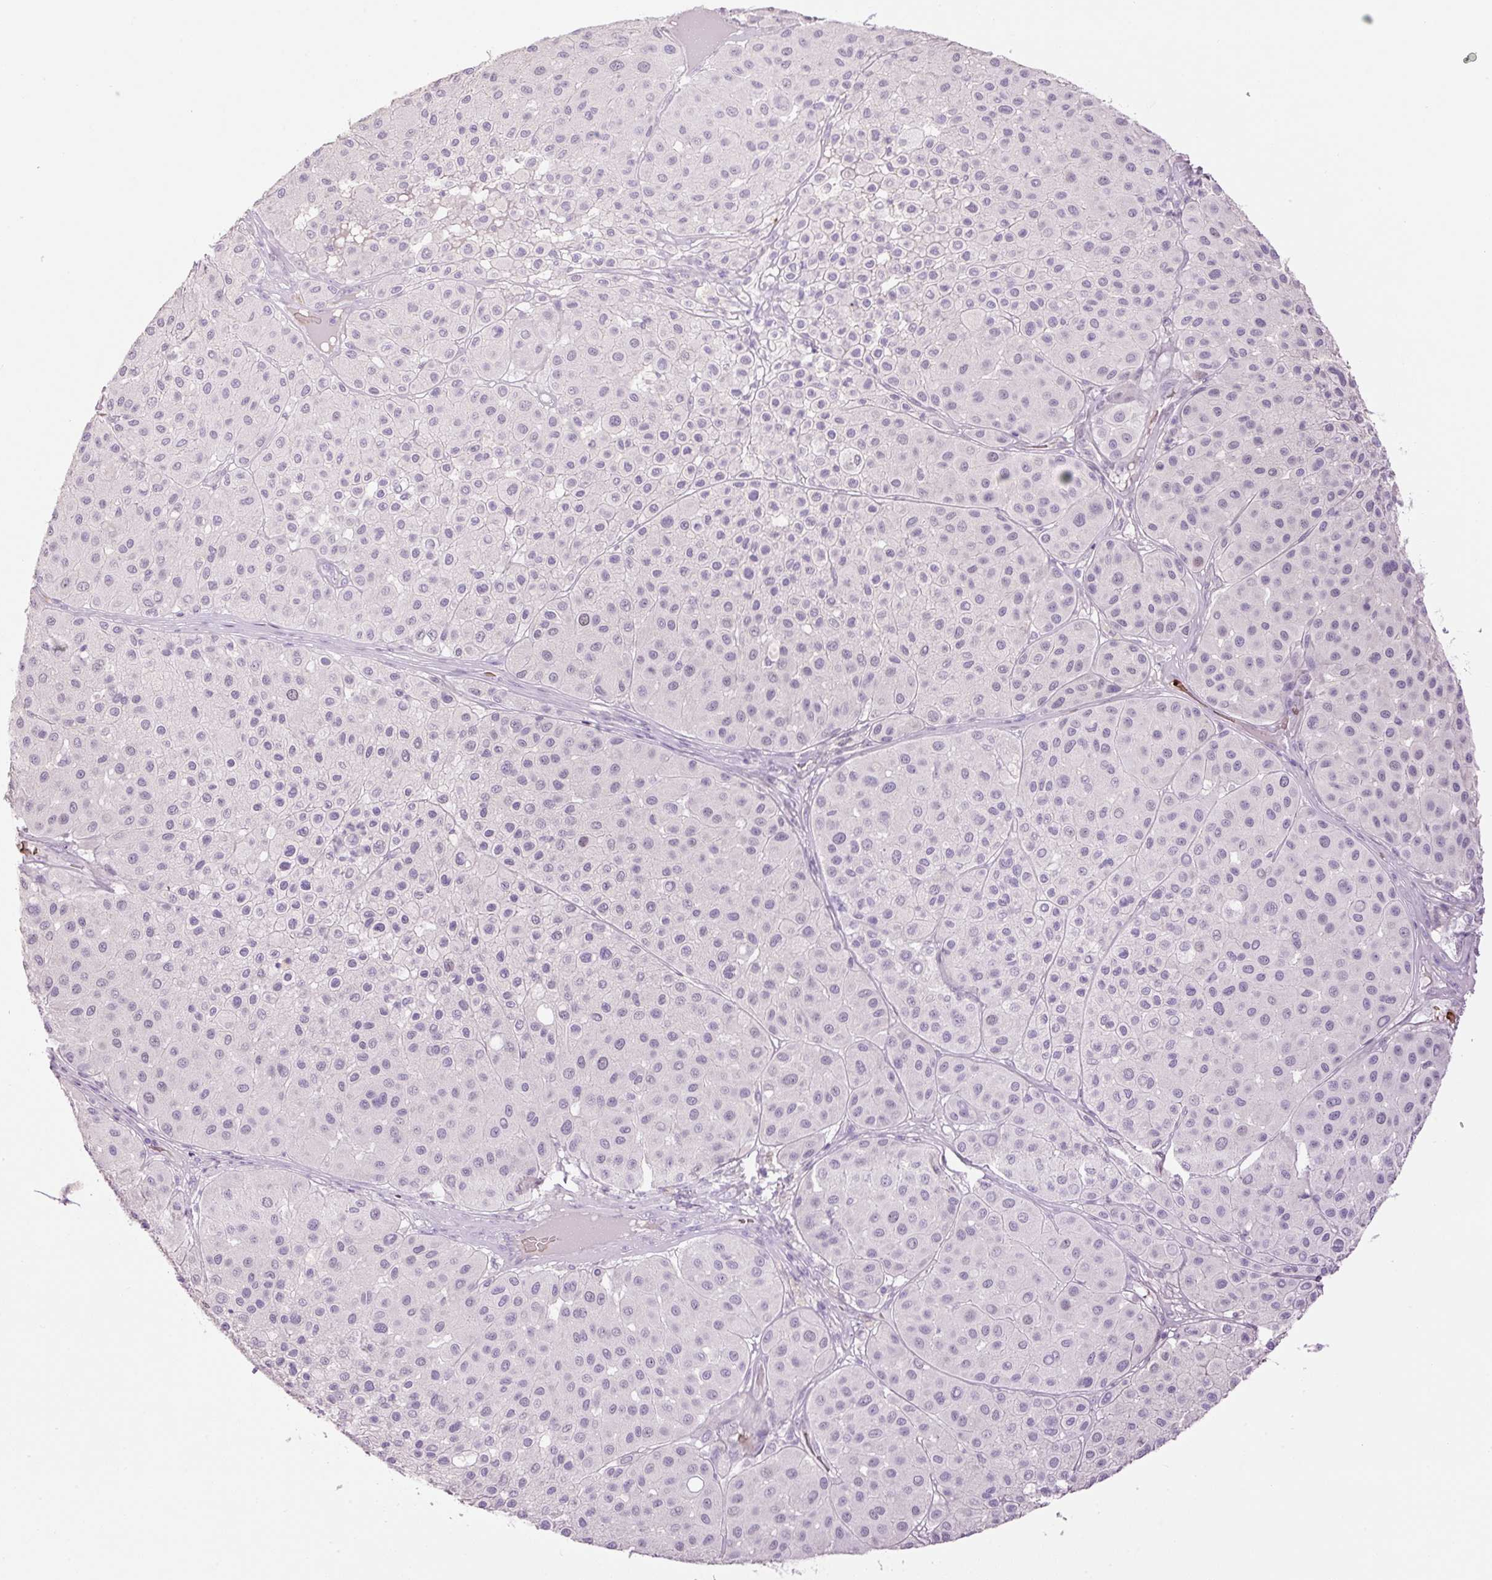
{"staining": {"intensity": "negative", "quantity": "none", "location": "none"}, "tissue": "melanoma", "cell_type": "Tumor cells", "image_type": "cancer", "snomed": [{"axis": "morphology", "description": "Malignant melanoma, Metastatic site"}, {"axis": "topography", "description": "Smooth muscle"}], "caption": "Immunohistochemistry of melanoma demonstrates no expression in tumor cells.", "gene": "LY6G6D", "patient": {"sex": "male", "age": 41}}